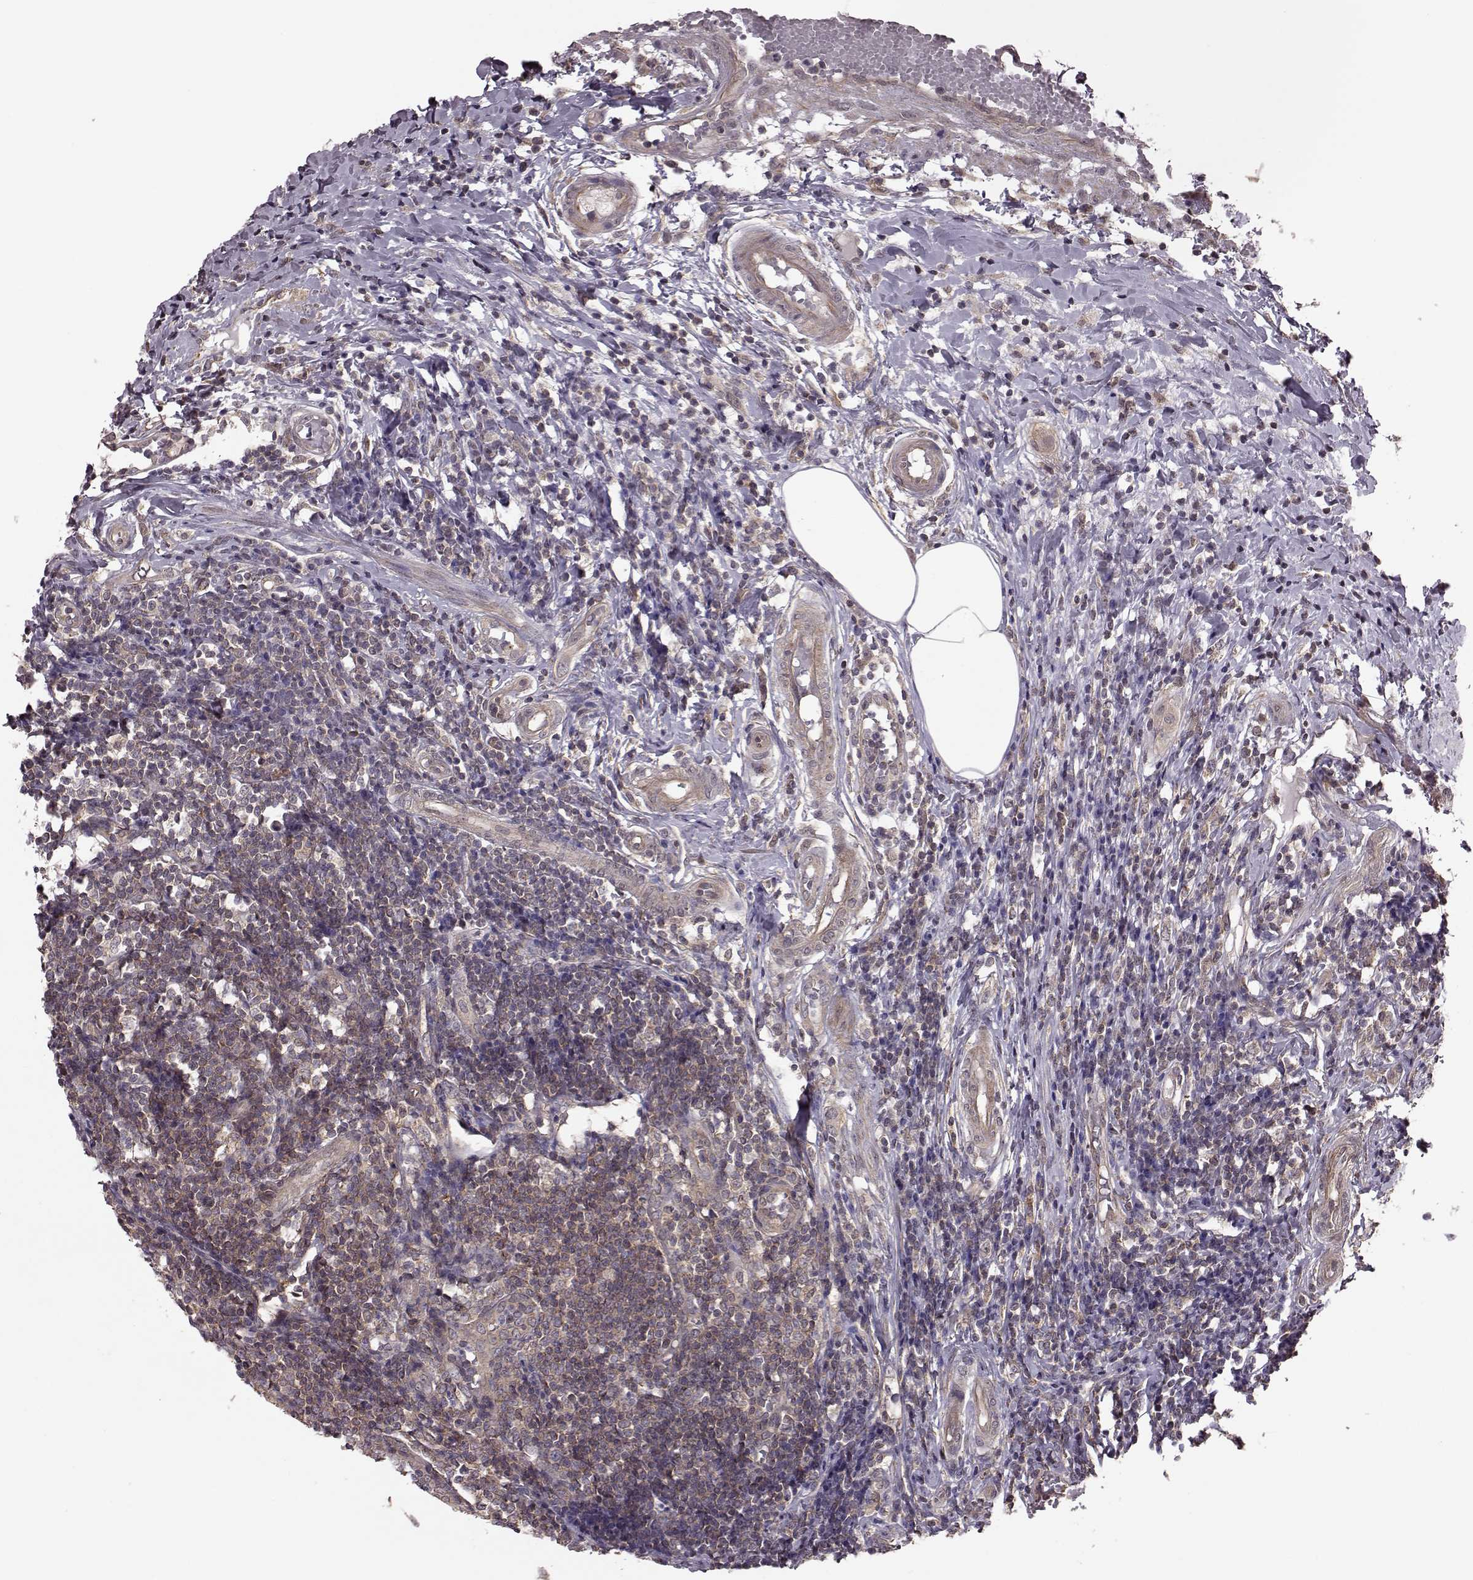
{"staining": {"intensity": "strong", "quantity": ">75%", "location": "cytoplasmic/membranous"}, "tissue": "appendix", "cell_type": "Glandular cells", "image_type": "normal", "snomed": [{"axis": "morphology", "description": "Normal tissue, NOS"}, {"axis": "morphology", "description": "Inflammation, NOS"}, {"axis": "topography", "description": "Appendix"}], "caption": "Immunohistochemical staining of normal human appendix reveals strong cytoplasmic/membranous protein staining in about >75% of glandular cells.", "gene": "FNIP2", "patient": {"sex": "male", "age": 16}}